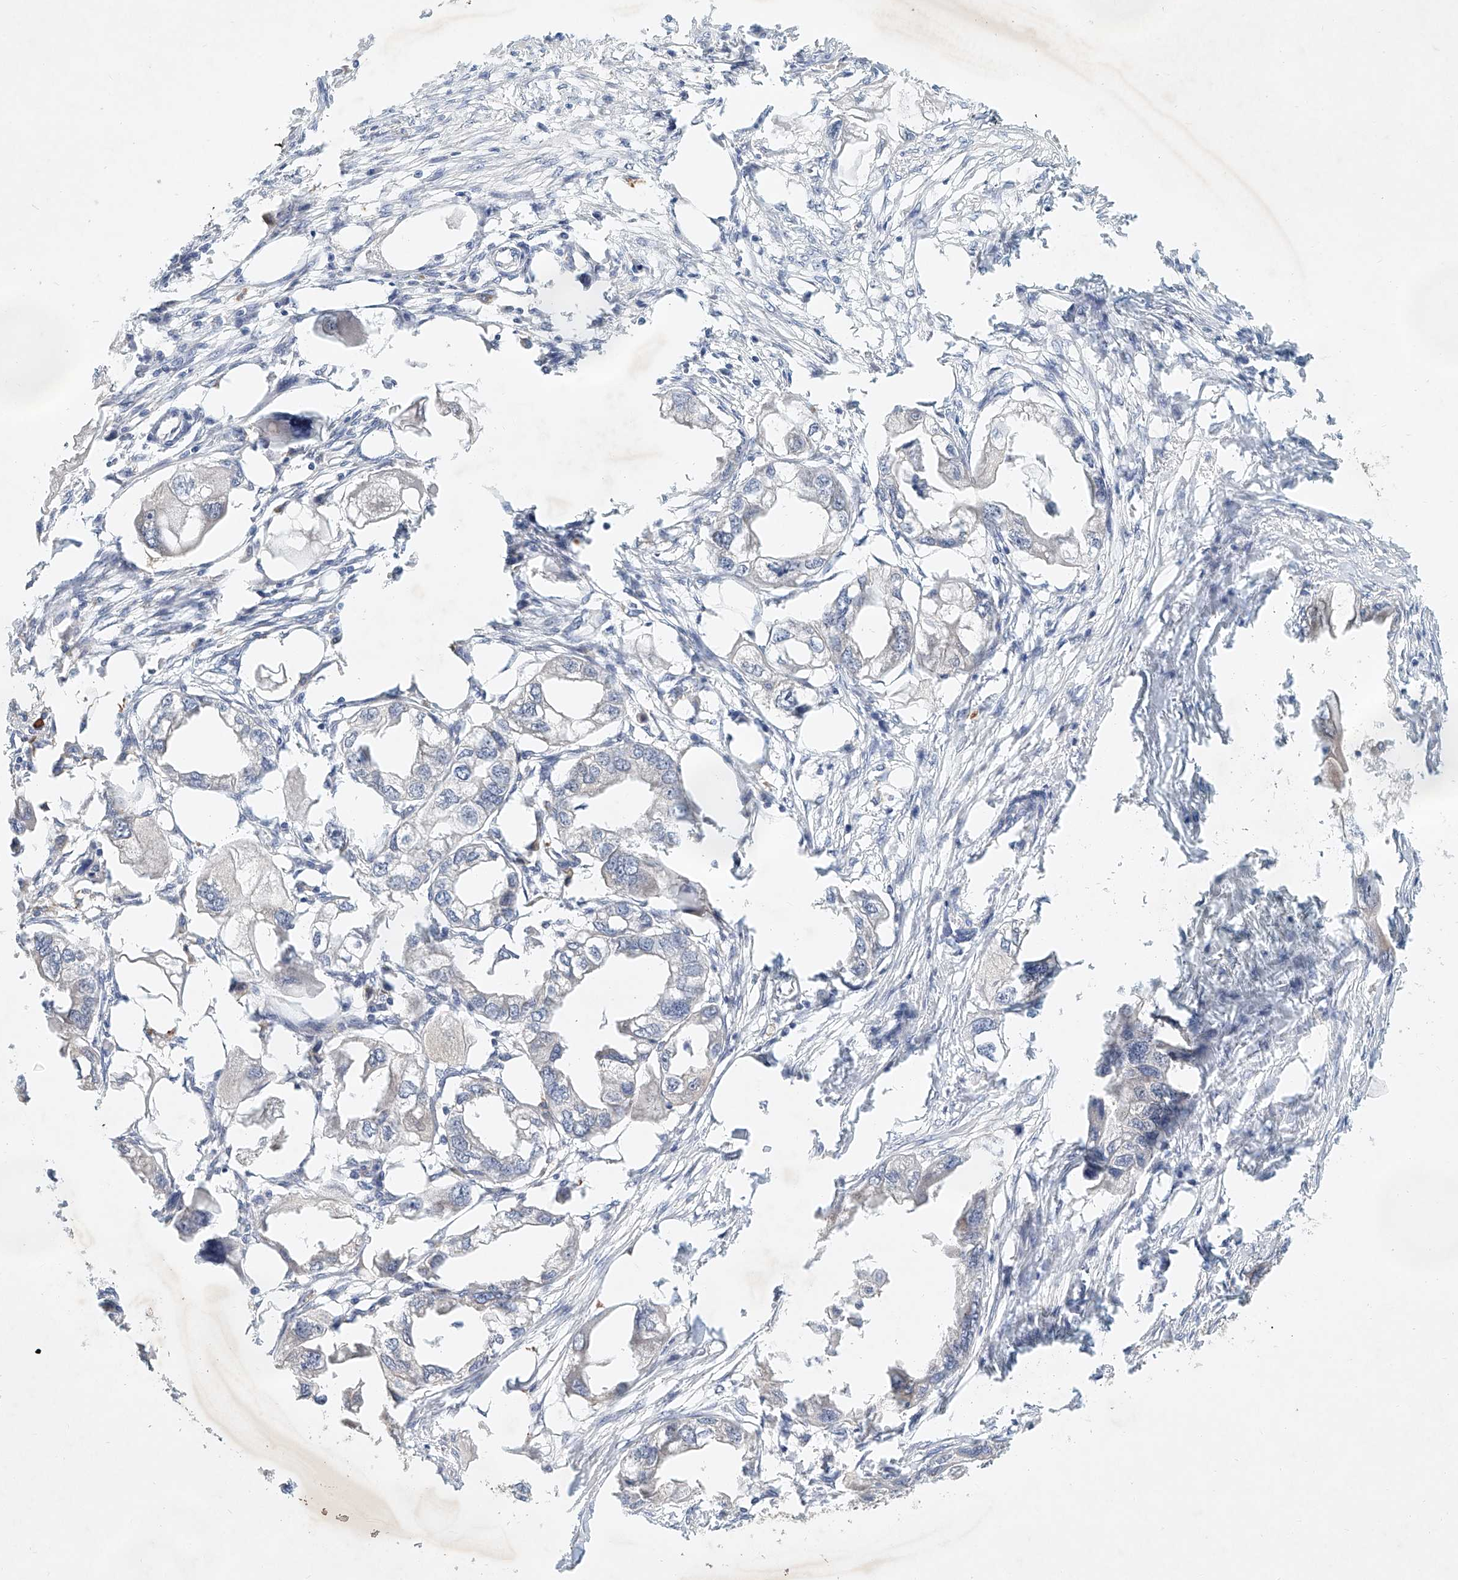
{"staining": {"intensity": "negative", "quantity": "none", "location": "none"}, "tissue": "endometrial cancer", "cell_type": "Tumor cells", "image_type": "cancer", "snomed": [{"axis": "morphology", "description": "Adenocarcinoma, NOS"}, {"axis": "morphology", "description": "Adenocarcinoma, metastatic, NOS"}, {"axis": "topography", "description": "Adipose tissue"}, {"axis": "topography", "description": "Endometrium"}], "caption": "This is a photomicrograph of immunohistochemistry staining of endometrial metastatic adenocarcinoma, which shows no positivity in tumor cells. (DAB (3,3'-diaminobenzidine) immunohistochemistry with hematoxylin counter stain).", "gene": "CARMIL1", "patient": {"sex": "female", "age": 67}}